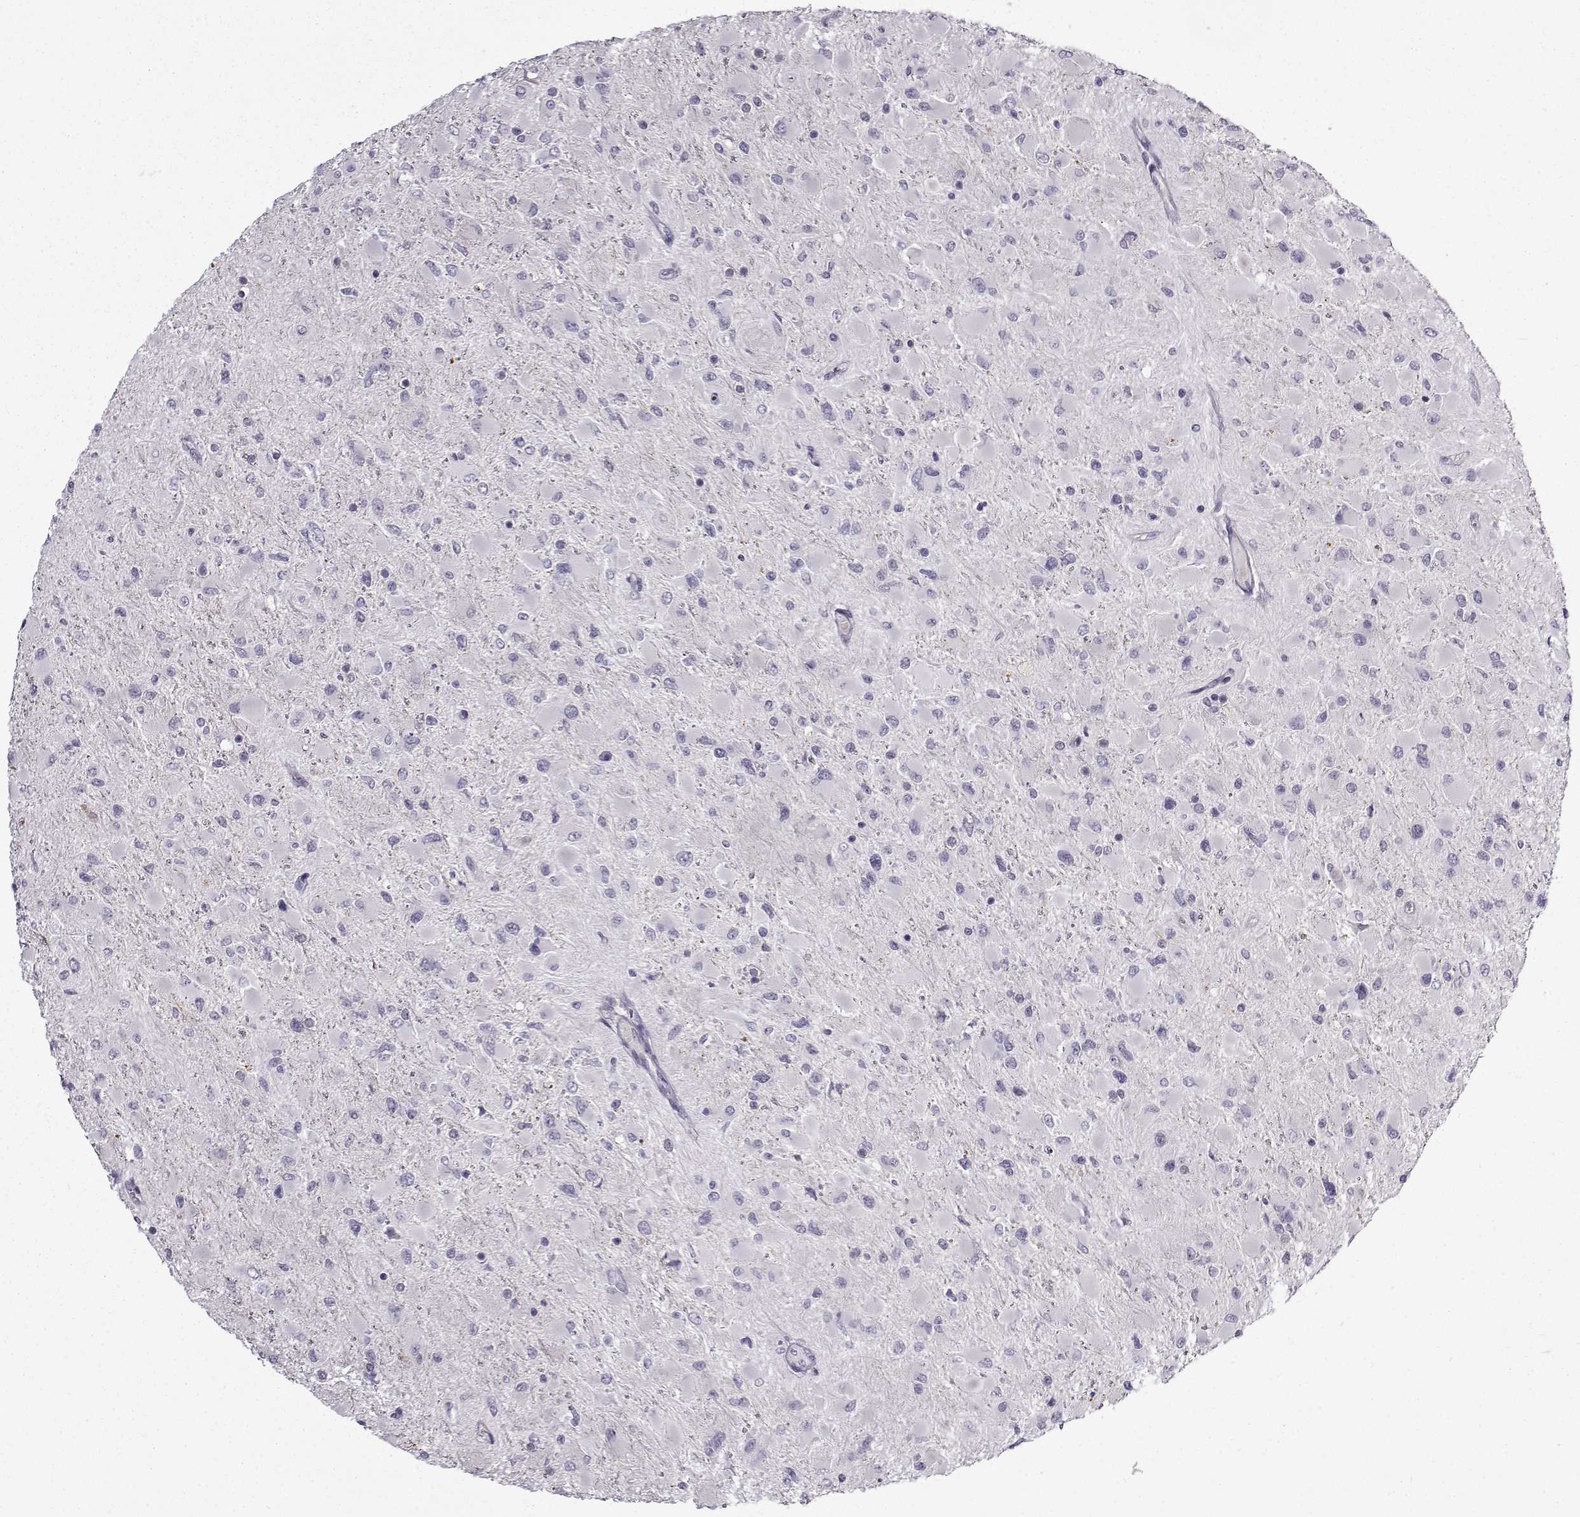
{"staining": {"intensity": "negative", "quantity": "none", "location": "none"}, "tissue": "glioma", "cell_type": "Tumor cells", "image_type": "cancer", "snomed": [{"axis": "morphology", "description": "Glioma, malignant, High grade"}, {"axis": "topography", "description": "Cerebral cortex"}], "caption": "Immunohistochemistry histopathology image of neoplastic tissue: malignant glioma (high-grade) stained with DAB shows no significant protein expression in tumor cells. The staining is performed using DAB (3,3'-diaminobenzidine) brown chromogen with nuclei counter-stained in using hematoxylin.", "gene": "SNCA", "patient": {"sex": "female", "age": 36}}